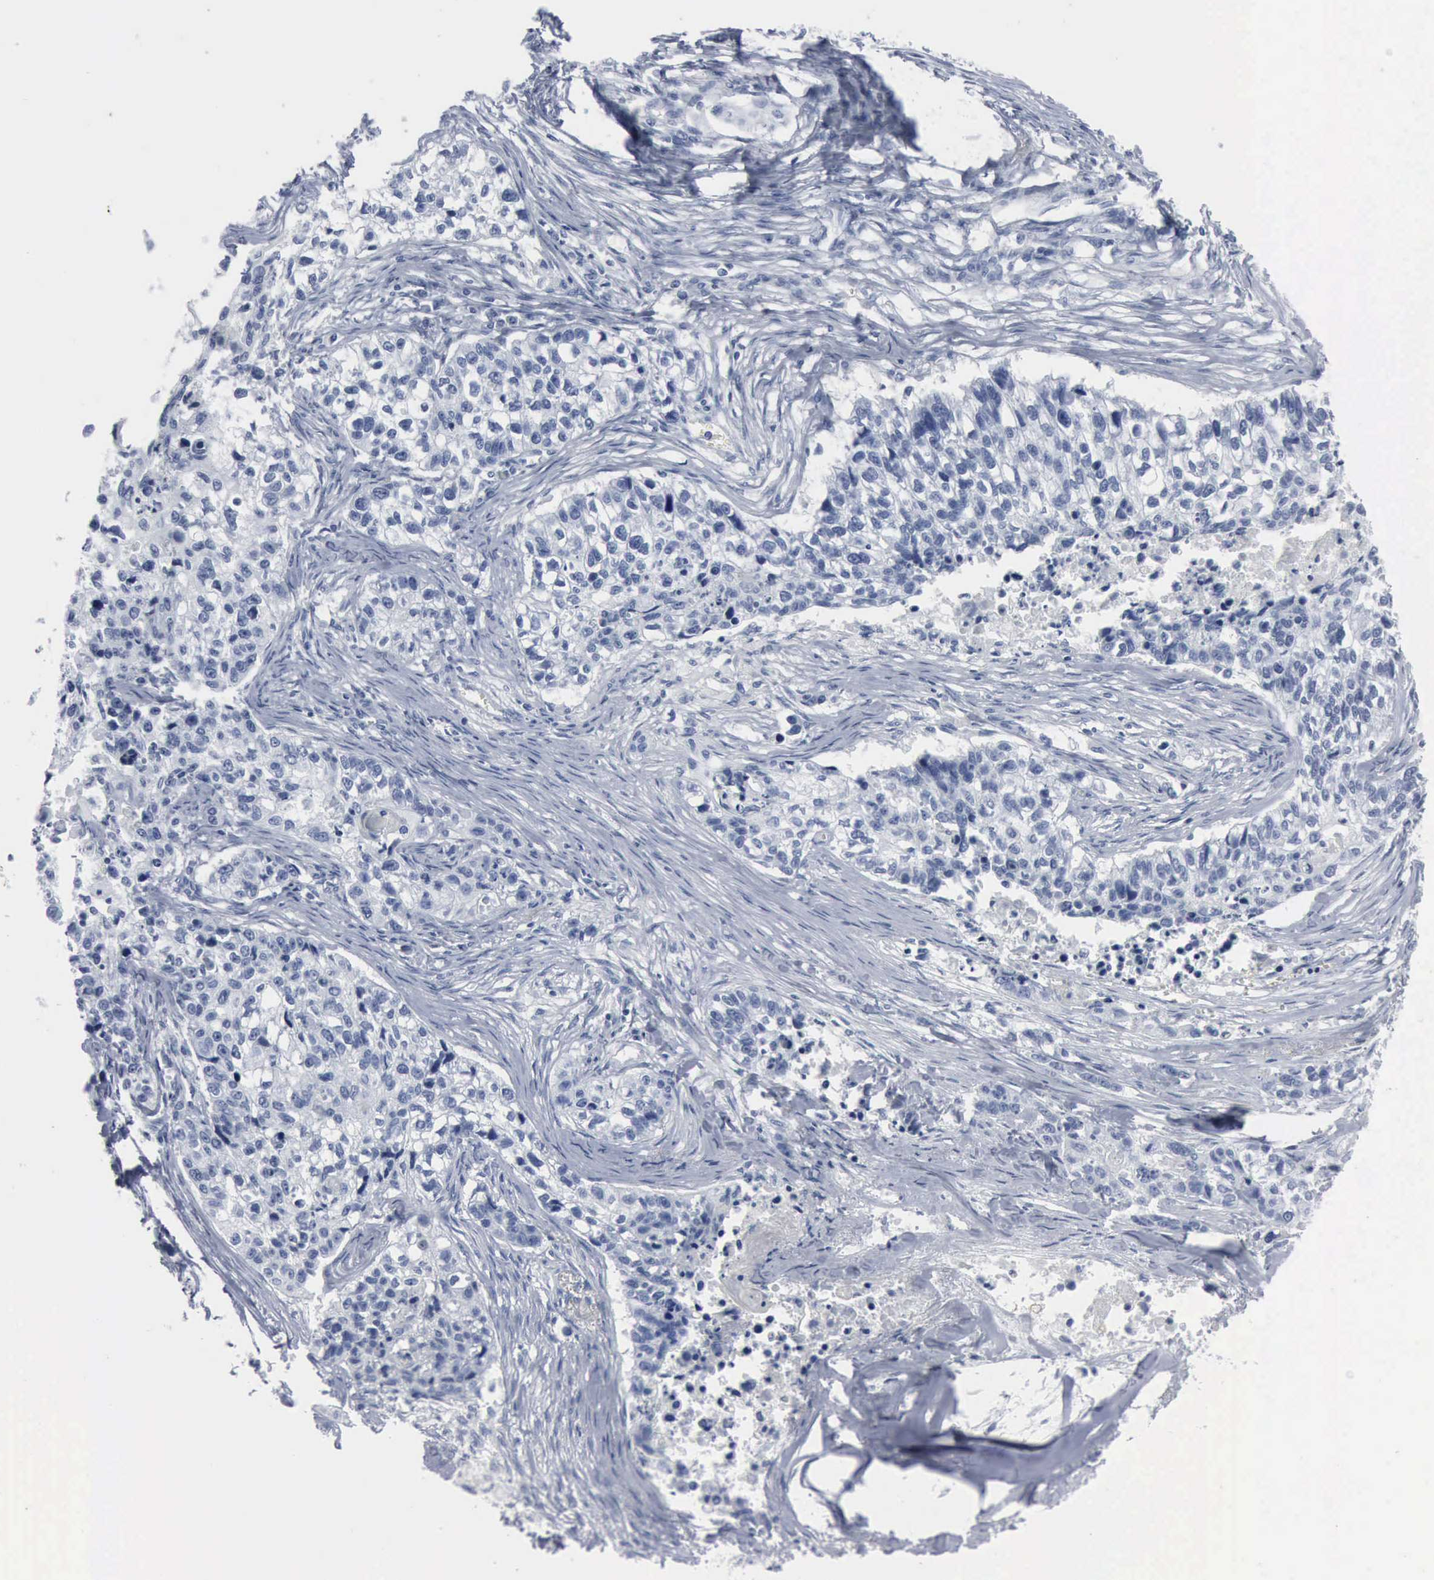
{"staining": {"intensity": "negative", "quantity": "none", "location": "none"}, "tissue": "lung cancer", "cell_type": "Tumor cells", "image_type": "cancer", "snomed": [{"axis": "morphology", "description": "Squamous cell carcinoma, NOS"}, {"axis": "topography", "description": "Lymph node"}, {"axis": "topography", "description": "Lung"}], "caption": "Lung squamous cell carcinoma was stained to show a protein in brown. There is no significant positivity in tumor cells. (Immunohistochemistry (ihc), brightfield microscopy, high magnification).", "gene": "DMD", "patient": {"sex": "male", "age": 74}}